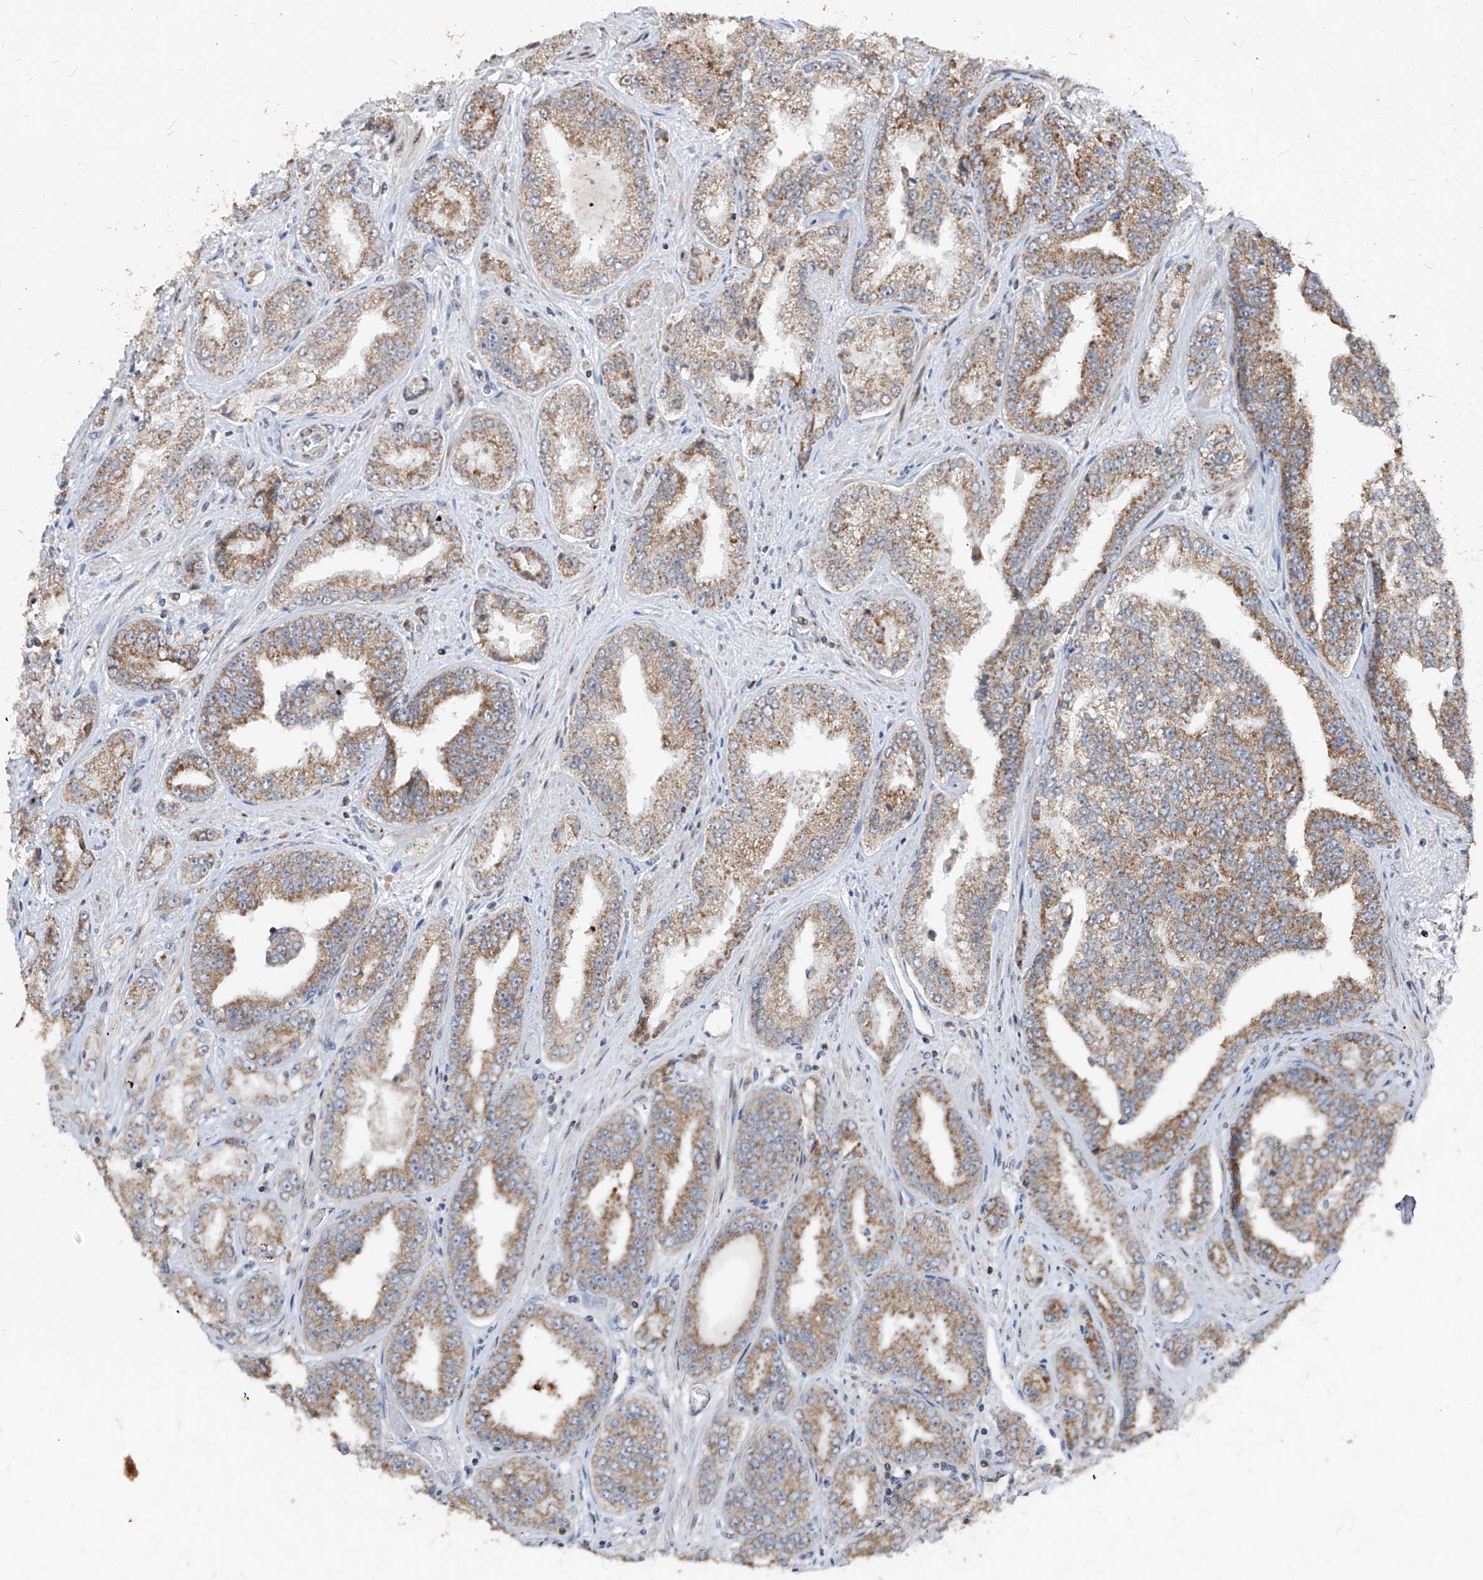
{"staining": {"intensity": "moderate", "quantity": ">75%", "location": "cytoplasmic/membranous"}, "tissue": "prostate cancer", "cell_type": "Tumor cells", "image_type": "cancer", "snomed": [{"axis": "morphology", "description": "Adenocarcinoma, High grade"}, {"axis": "topography", "description": "Prostate"}], "caption": "Protein analysis of prostate cancer tissue displays moderate cytoplasmic/membranous expression in approximately >75% of tumor cells.", "gene": "NDUFB3", "patient": {"sex": "male", "age": 71}}